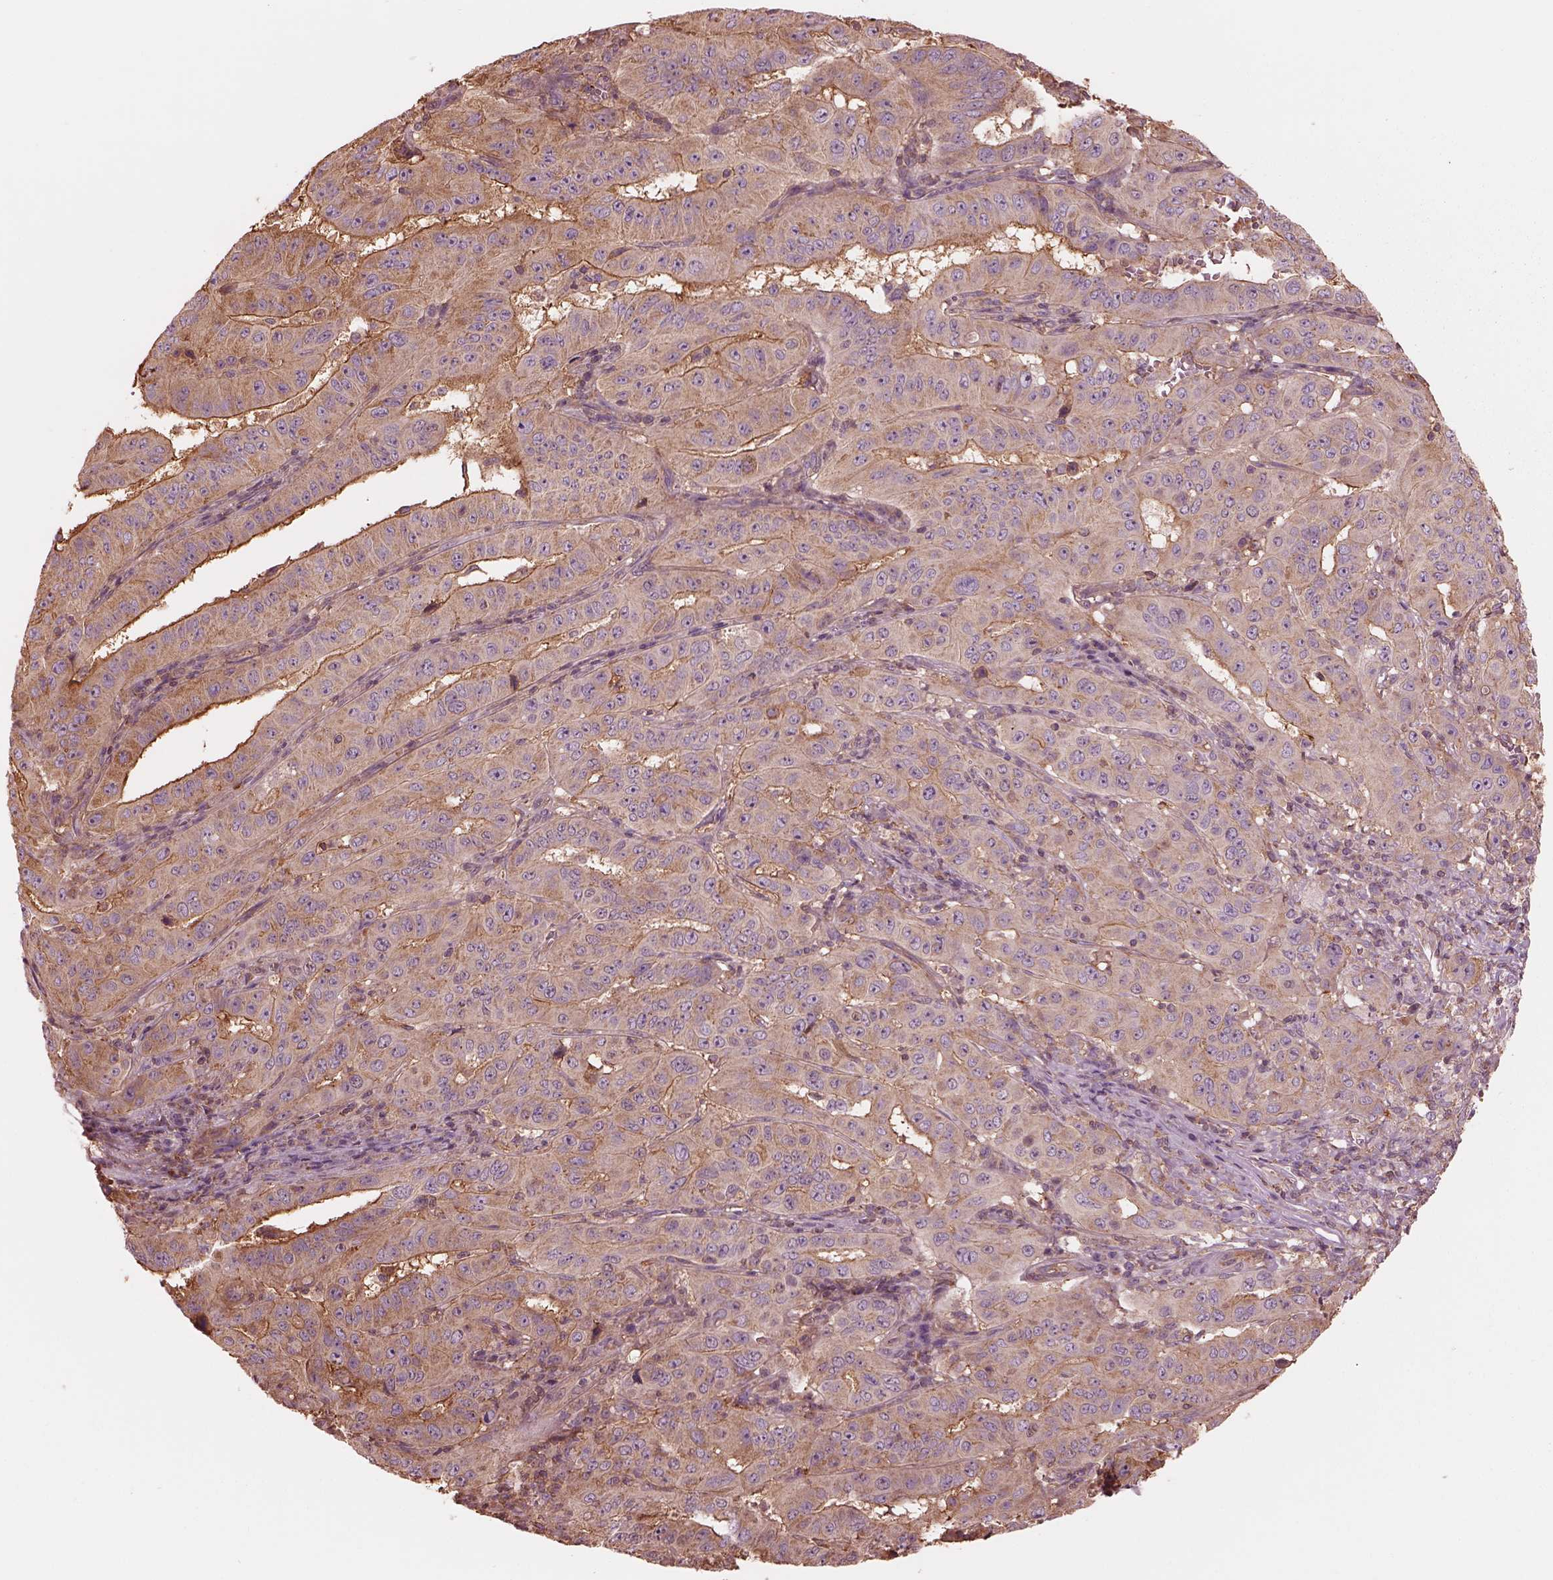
{"staining": {"intensity": "strong", "quantity": ">75%", "location": "cytoplasmic/membranous"}, "tissue": "pancreatic cancer", "cell_type": "Tumor cells", "image_type": "cancer", "snomed": [{"axis": "morphology", "description": "Adenocarcinoma, NOS"}, {"axis": "topography", "description": "Pancreas"}], "caption": "Pancreatic cancer tissue shows strong cytoplasmic/membranous staining in about >75% of tumor cells", "gene": "STK33", "patient": {"sex": "male", "age": 63}}